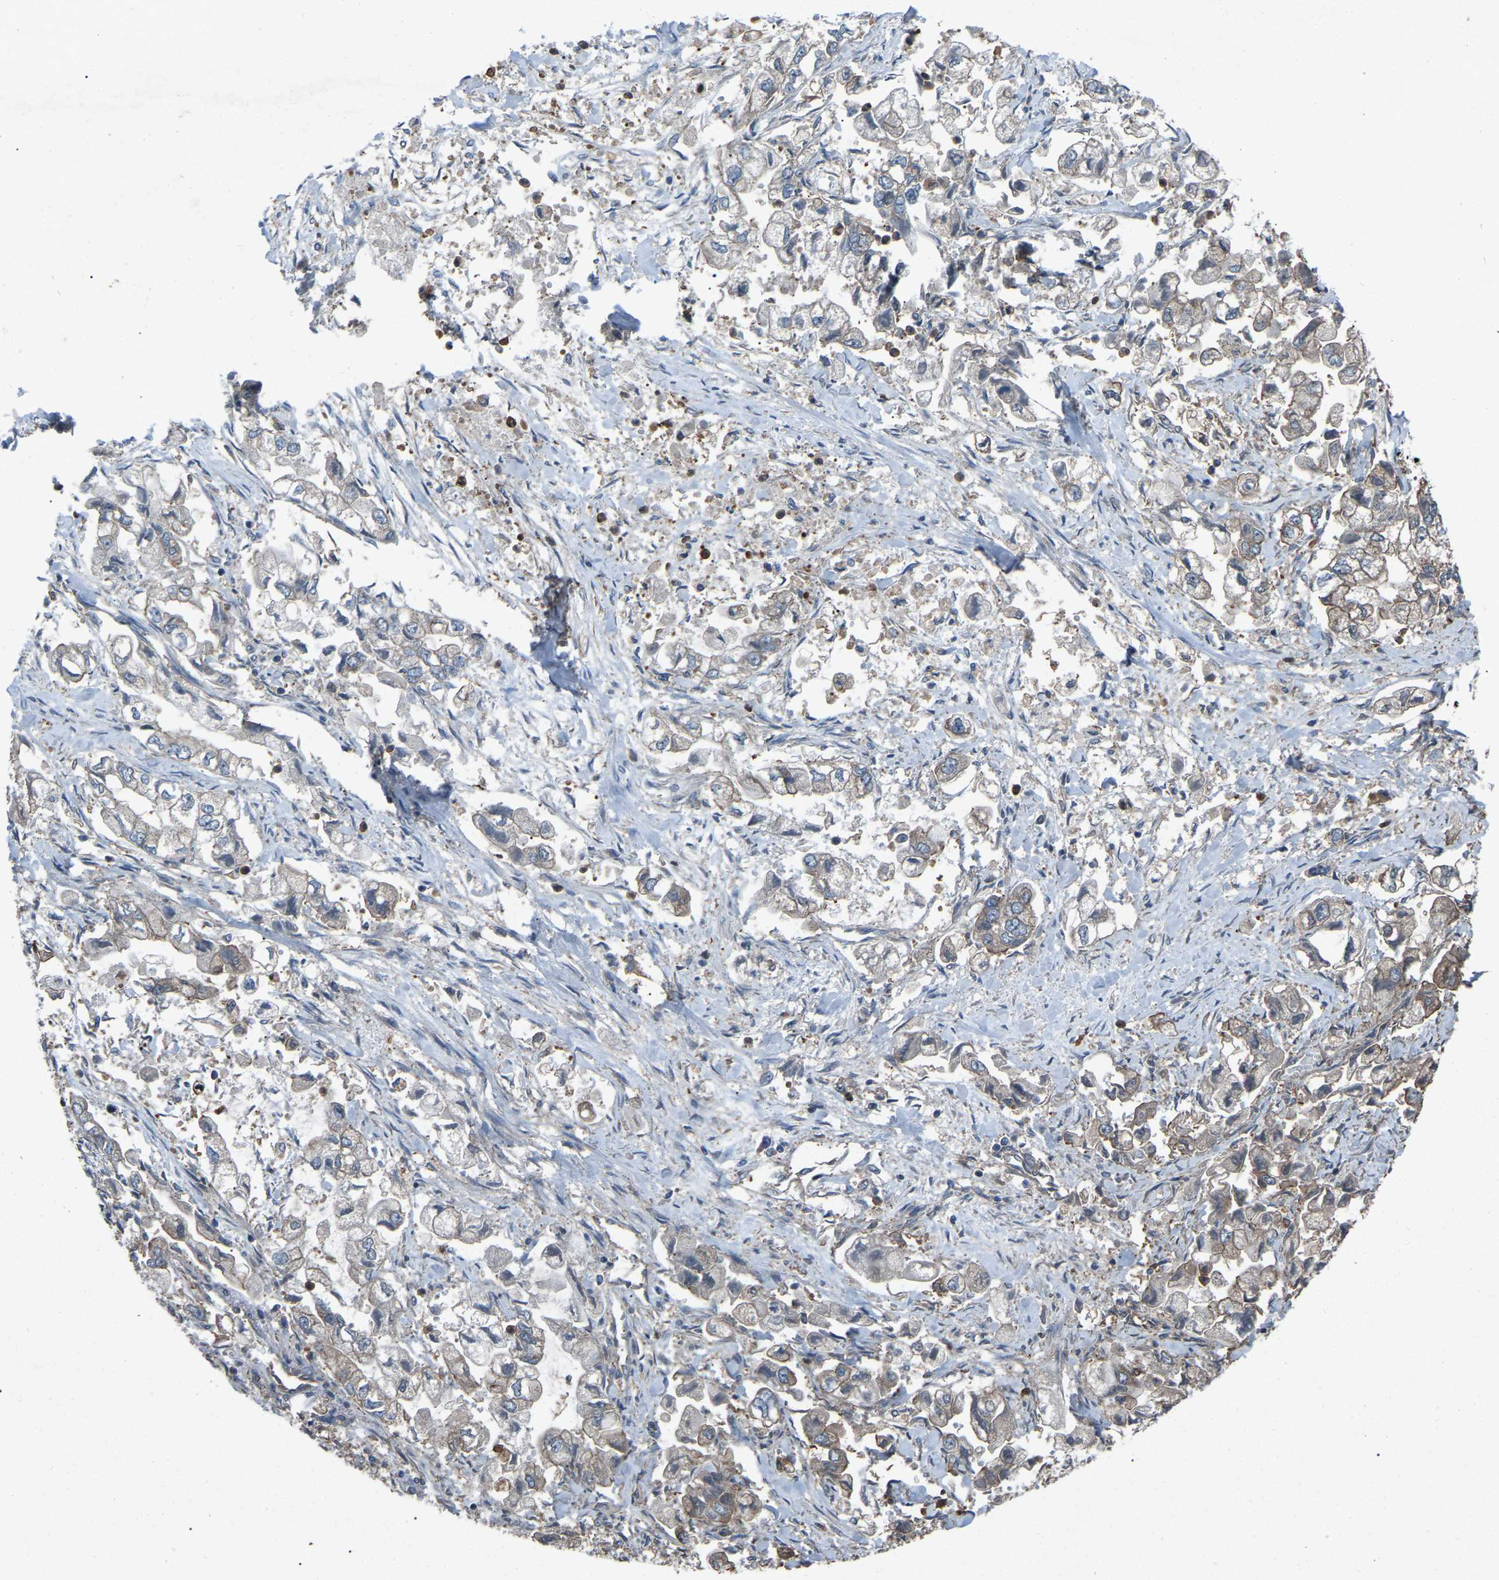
{"staining": {"intensity": "moderate", "quantity": "25%-75%", "location": "cytoplasmic/membranous"}, "tissue": "stomach cancer", "cell_type": "Tumor cells", "image_type": "cancer", "snomed": [{"axis": "morphology", "description": "Normal tissue, NOS"}, {"axis": "morphology", "description": "Adenocarcinoma, NOS"}, {"axis": "topography", "description": "Stomach"}], "caption": "This is a photomicrograph of immunohistochemistry (IHC) staining of stomach adenocarcinoma, which shows moderate expression in the cytoplasmic/membranous of tumor cells.", "gene": "AIMP1", "patient": {"sex": "male", "age": 62}}